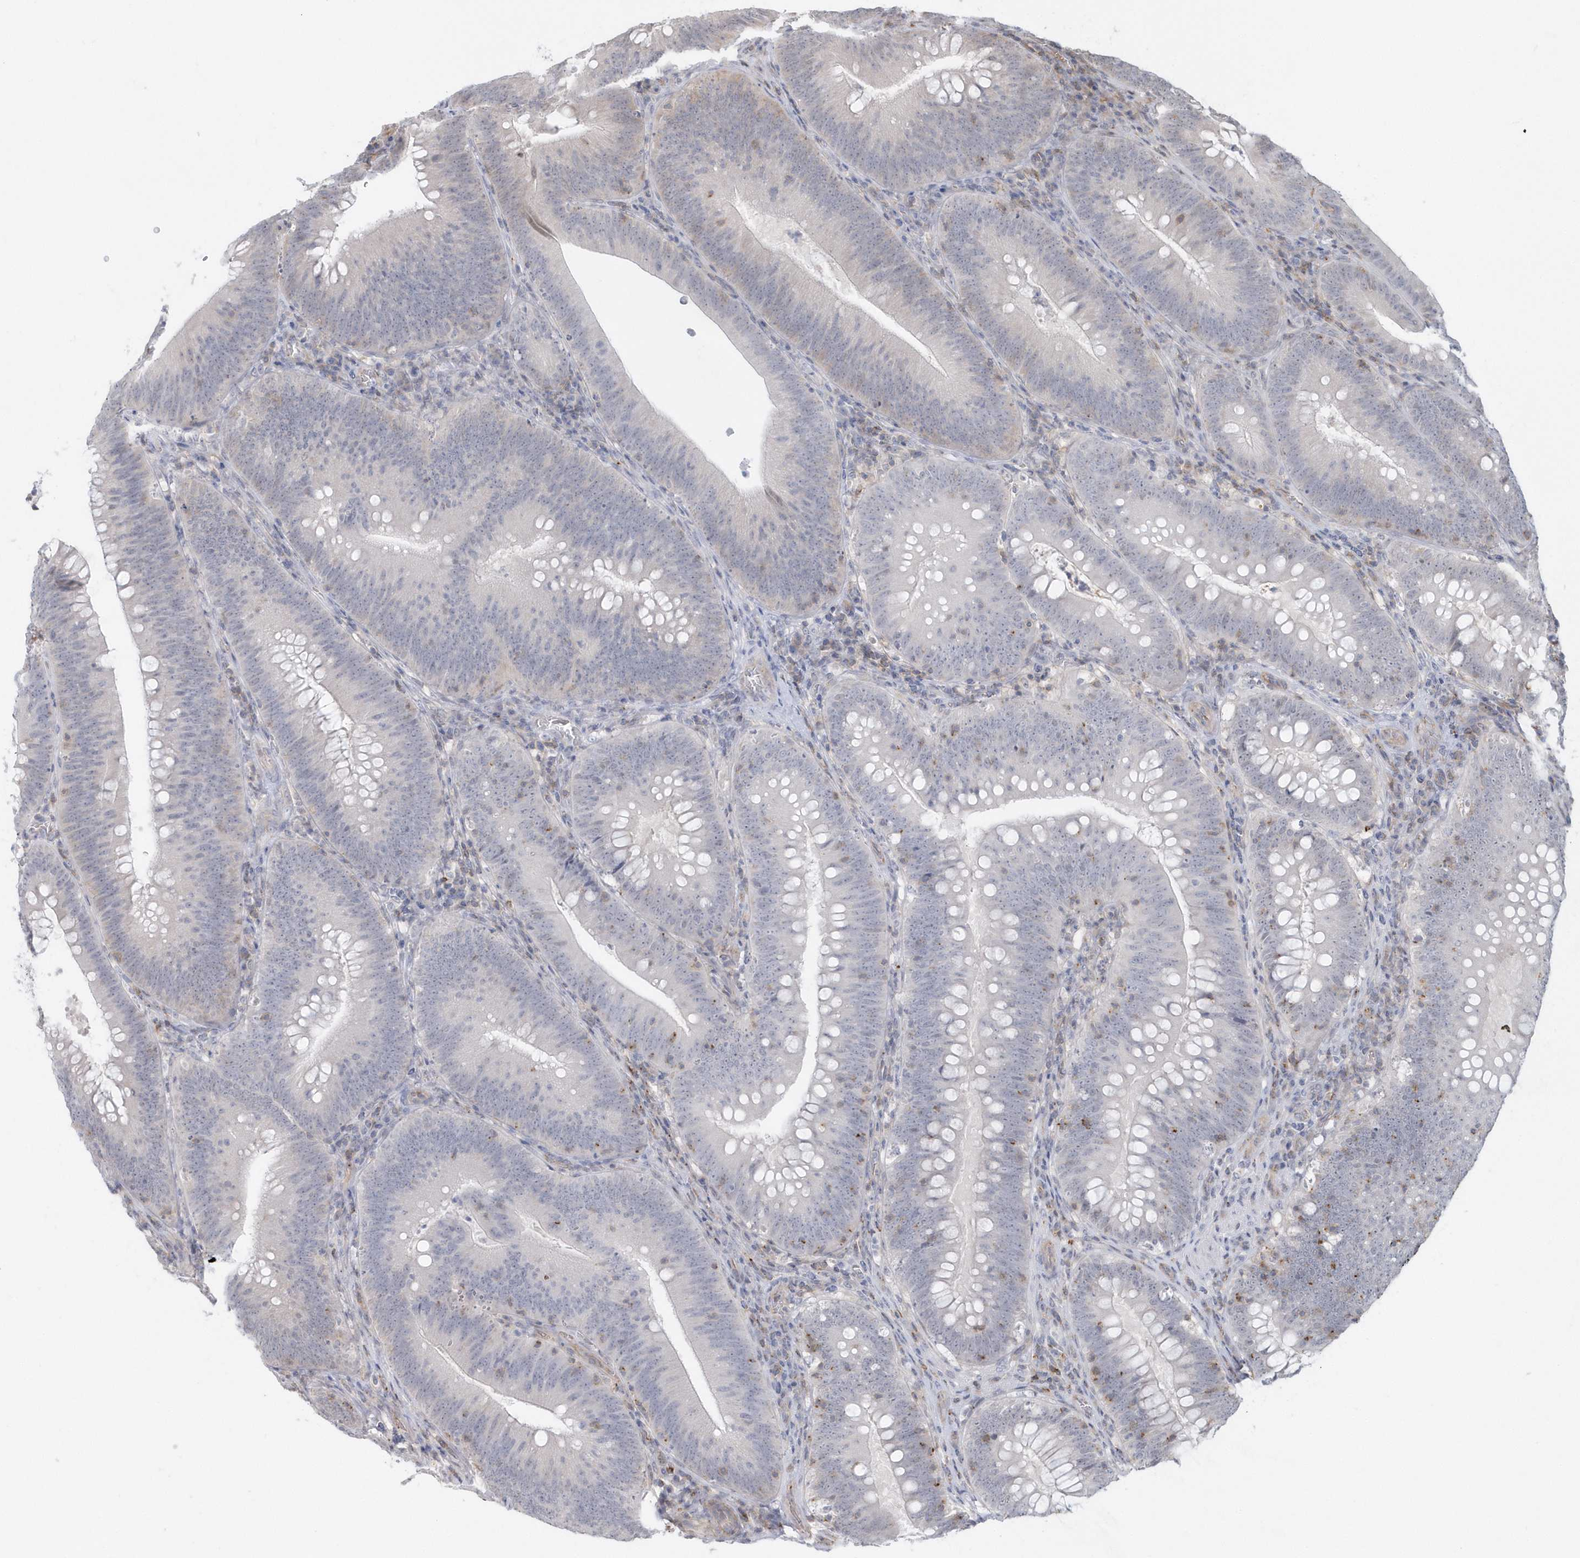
{"staining": {"intensity": "negative", "quantity": "none", "location": "none"}, "tissue": "colorectal cancer", "cell_type": "Tumor cells", "image_type": "cancer", "snomed": [{"axis": "morphology", "description": "Normal tissue, NOS"}, {"axis": "topography", "description": "Colon"}], "caption": "Immunohistochemistry (IHC) micrograph of human colorectal cancer stained for a protein (brown), which shows no expression in tumor cells.", "gene": "CRIP3", "patient": {"sex": "female", "age": 82}}